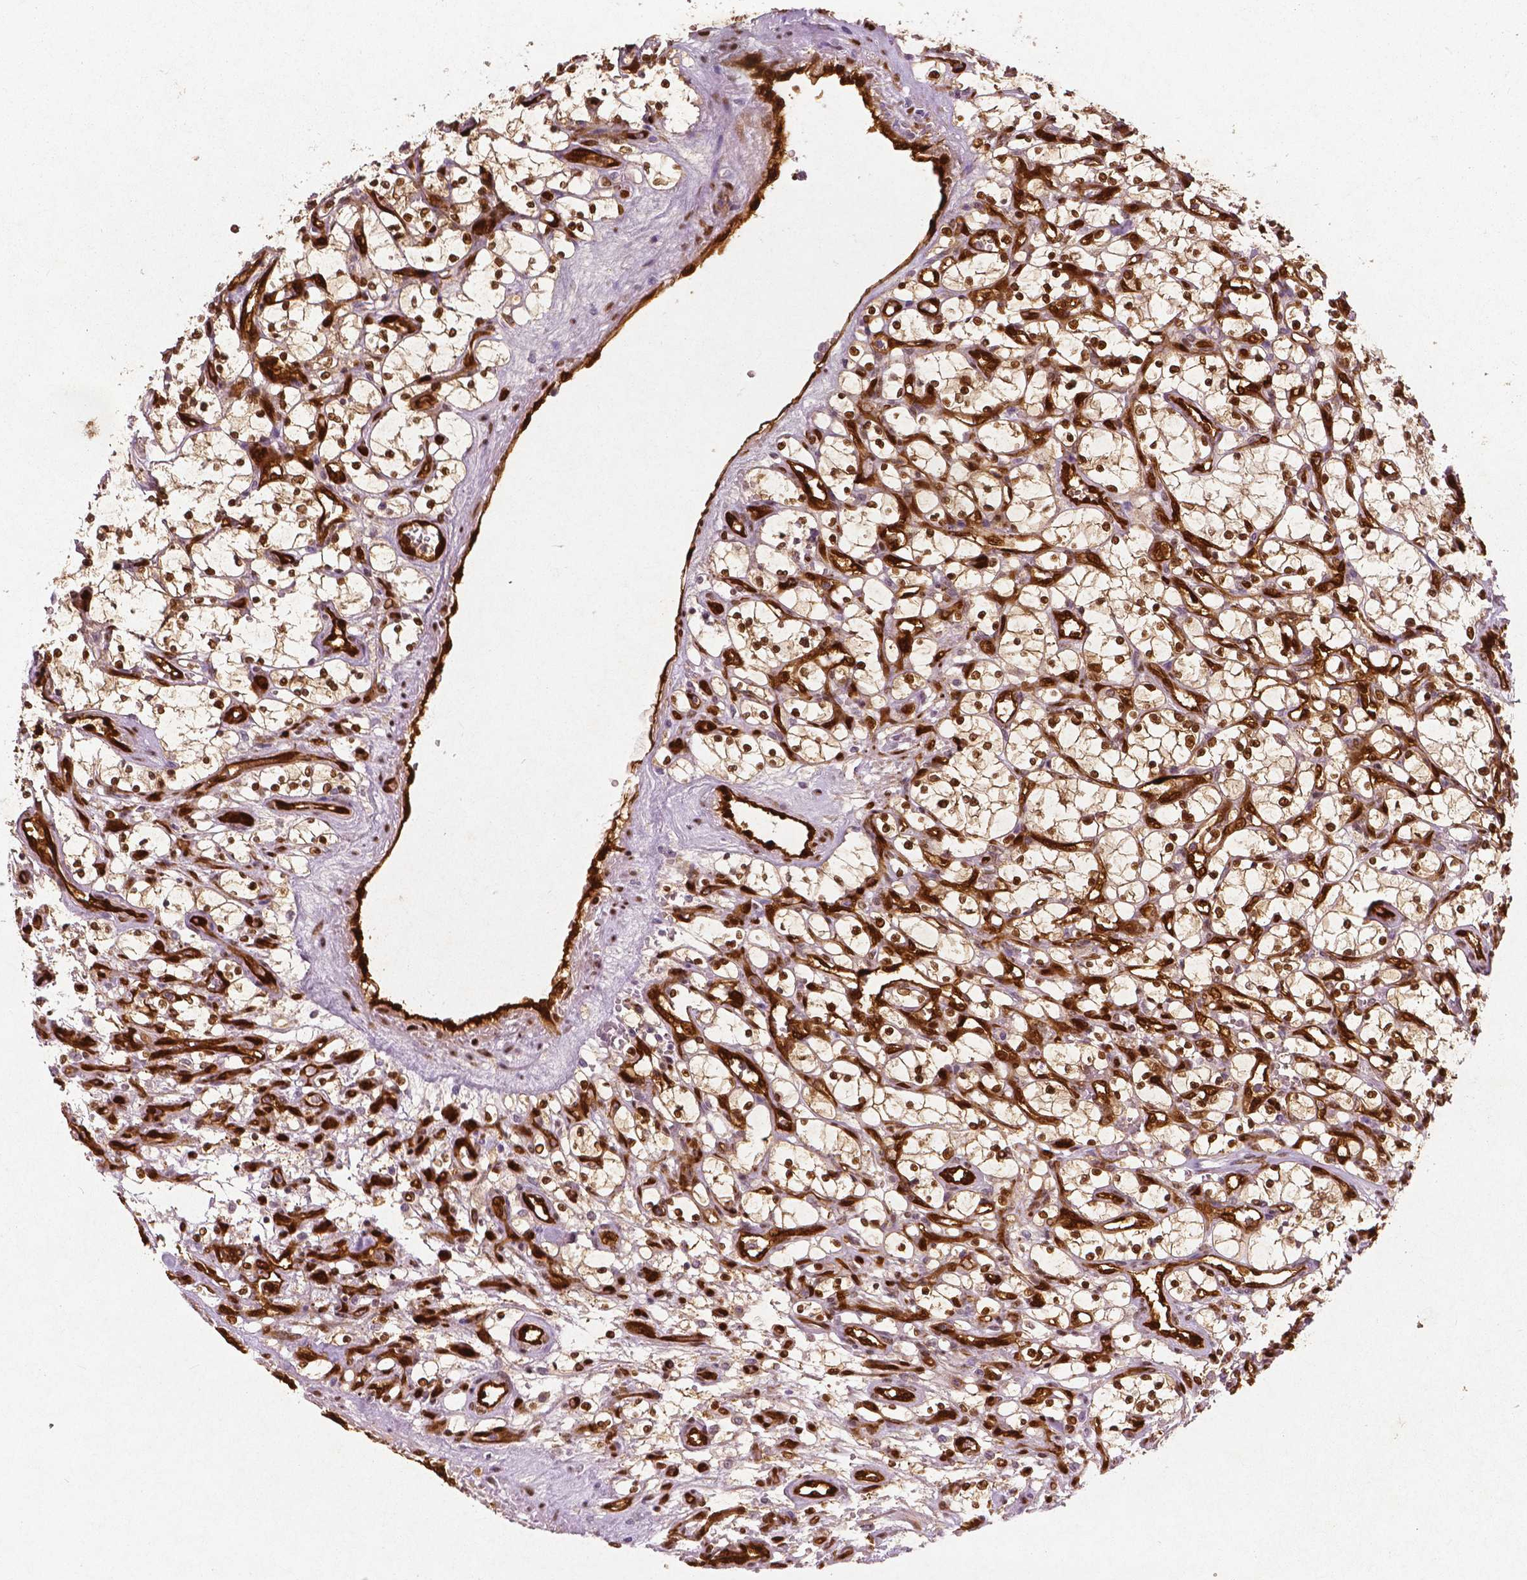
{"staining": {"intensity": "strong", "quantity": ">75%", "location": "cytoplasmic/membranous,nuclear"}, "tissue": "renal cancer", "cell_type": "Tumor cells", "image_type": "cancer", "snomed": [{"axis": "morphology", "description": "Adenocarcinoma, NOS"}, {"axis": "topography", "description": "Kidney"}], "caption": "The immunohistochemical stain shows strong cytoplasmic/membranous and nuclear positivity in tumor cells of renal cancer tissue.", "gene": "WWTR1", "patient": {"sex": "female", "age": 69}}